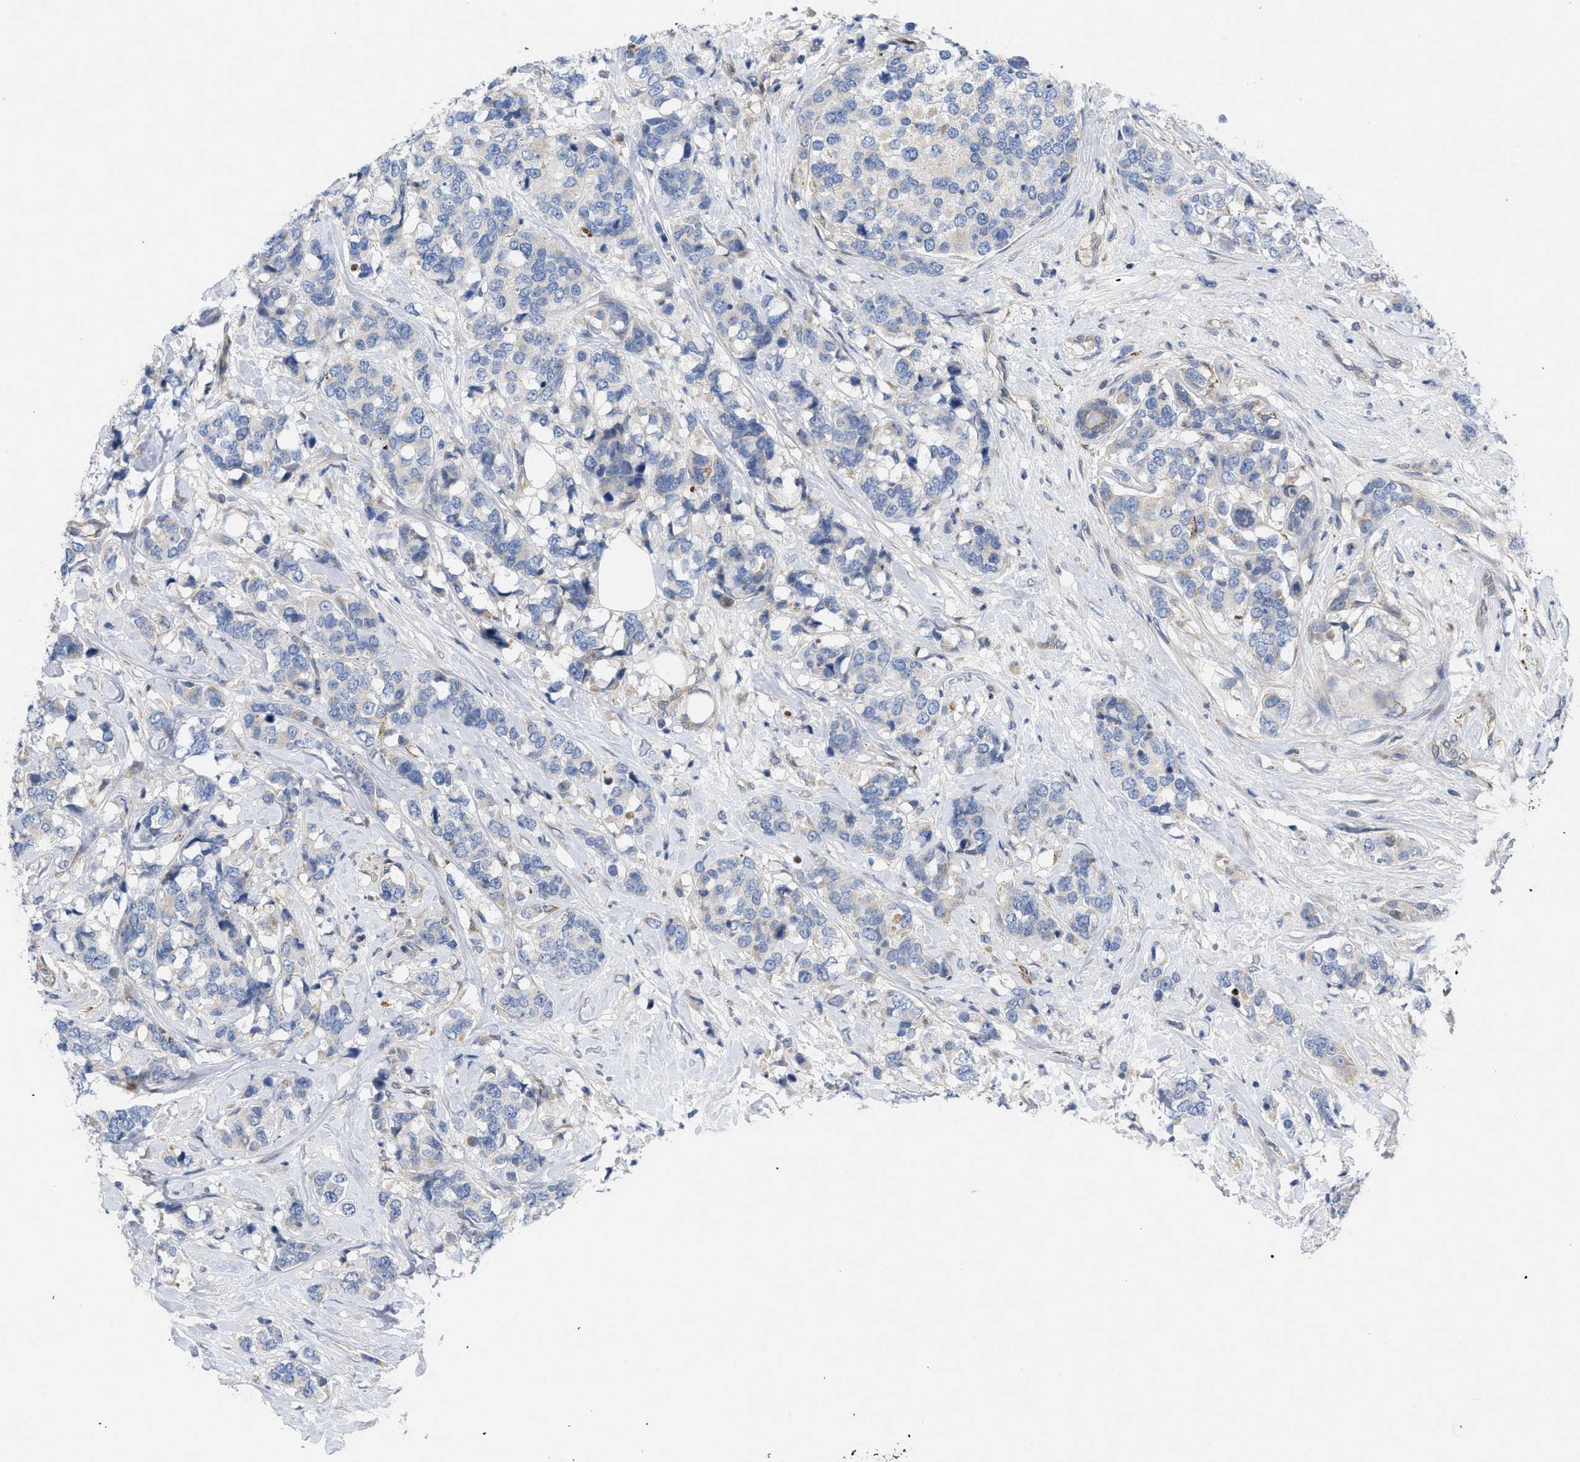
{"staining": {"intensity": "negative", "quantity": "none", "location": "none"}, "tissue": "breast cancer", "cell_type": "Tumor cells", "image_type": "cancer", "snomed": [{"axis": "morphology", "description": "Lobular carcinoma"}, {"axis": "topography", "description": "Breast"}], "caption": "A histopathology image of breast lobular carcinoma stained for a protein shows no brown staining in tumor cells.", "gene": "NDEL1", "patient": {"sex": "female", "age": 59}}